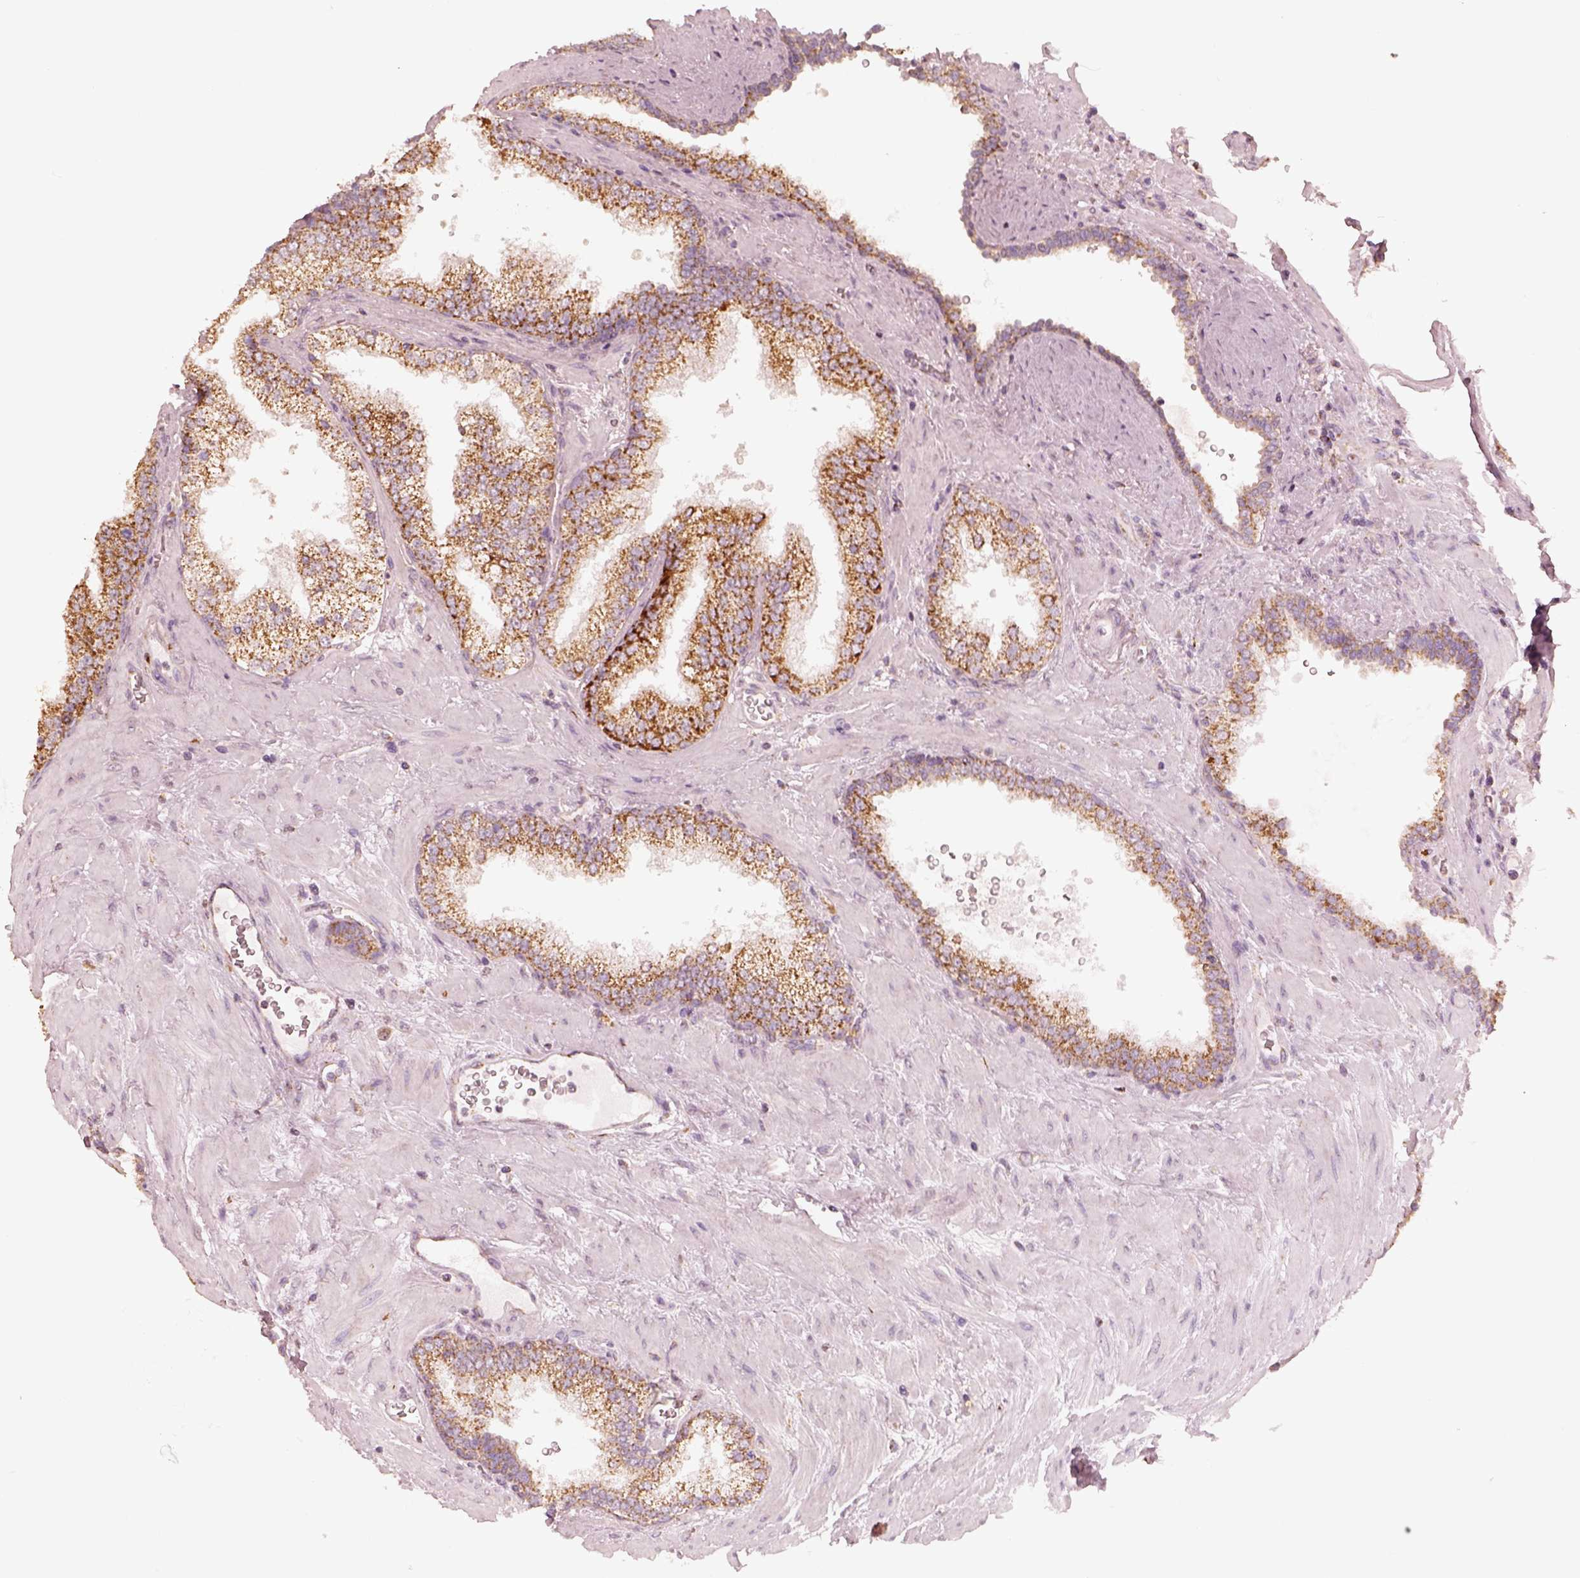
{"staining": {"intensity": "strong", "quantity": ">75%", "location": "cytoplasmic/membranous"}, "tissue": "prostate cancer", "cell_type": "Tumor cells", "image_type": "cancer", "snomed": [{"axis": "morphology", "description": "Adenocarcinoma, NOS"}, {"axis": "topography", "description": "Prostate"}], "caption": "Immunohistochemistry (IHC) micrograph of prostate cancer stained for a protein (brown), which reveals high levels of strong cytoplasmic/membranous expression in about >75% of tumor cells.", "gene": "ENTPD6", "patient": {"sex": "male", "age": 67}}